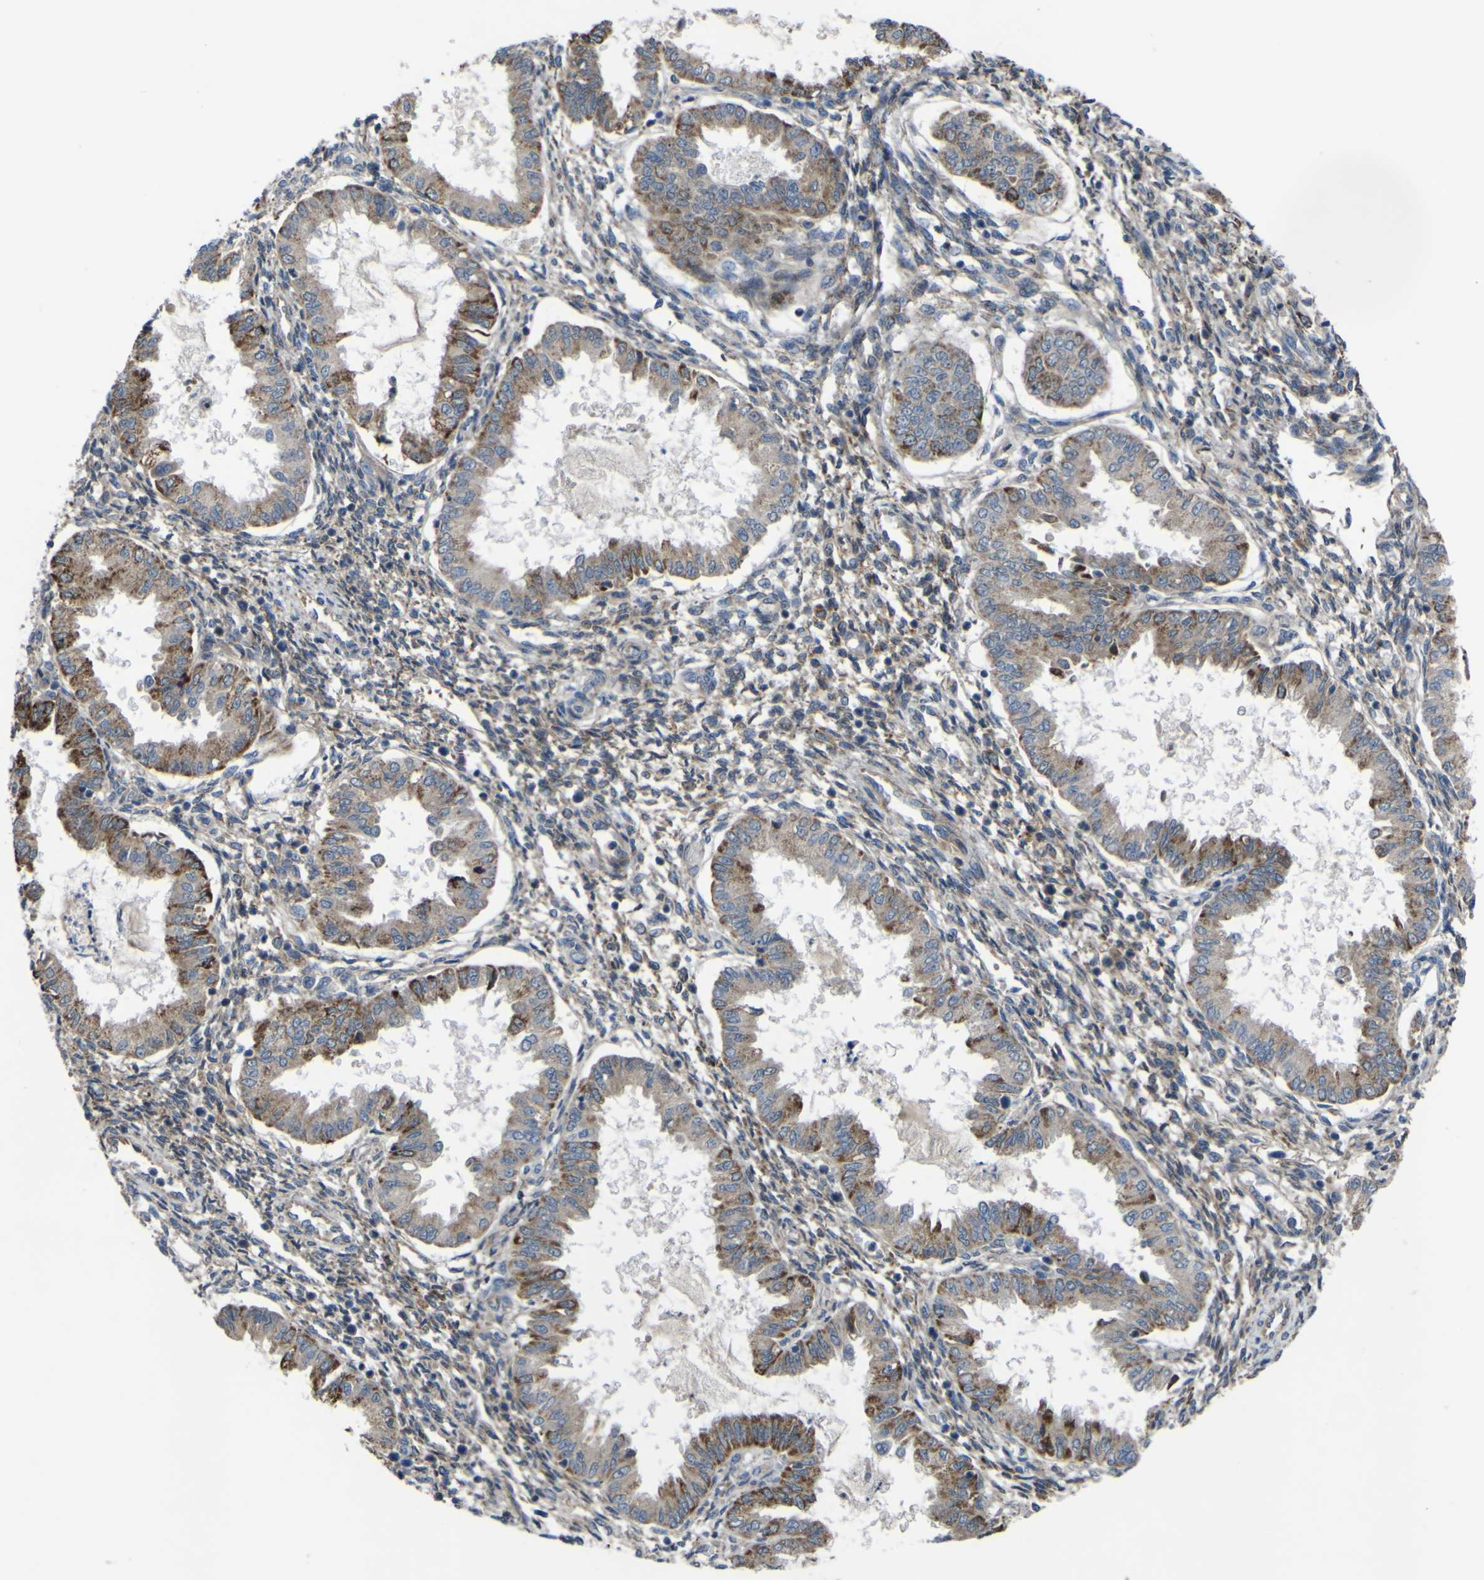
{"staining": {"intensity": "weak", "quantity": "25%-75%", "location": "cytoplasmic/membranous"}, "tissue": "endometrium", "cell_type": "Cells in endometrial stroma", "image_type": "normal", "snomed": [{"axis": "morphology", "description": "Normal tissue, NOS"}, {"axis": "topography", "description": "Endometrium"}], "caption": "Protein expression analysis of benign endometrium shows weak cytoplasmic/membranous positivity in about 25%-75% of cells in endometrial stroma.", "gene": "GPLD1", "patient": {"sex": "female", "age": 33}}